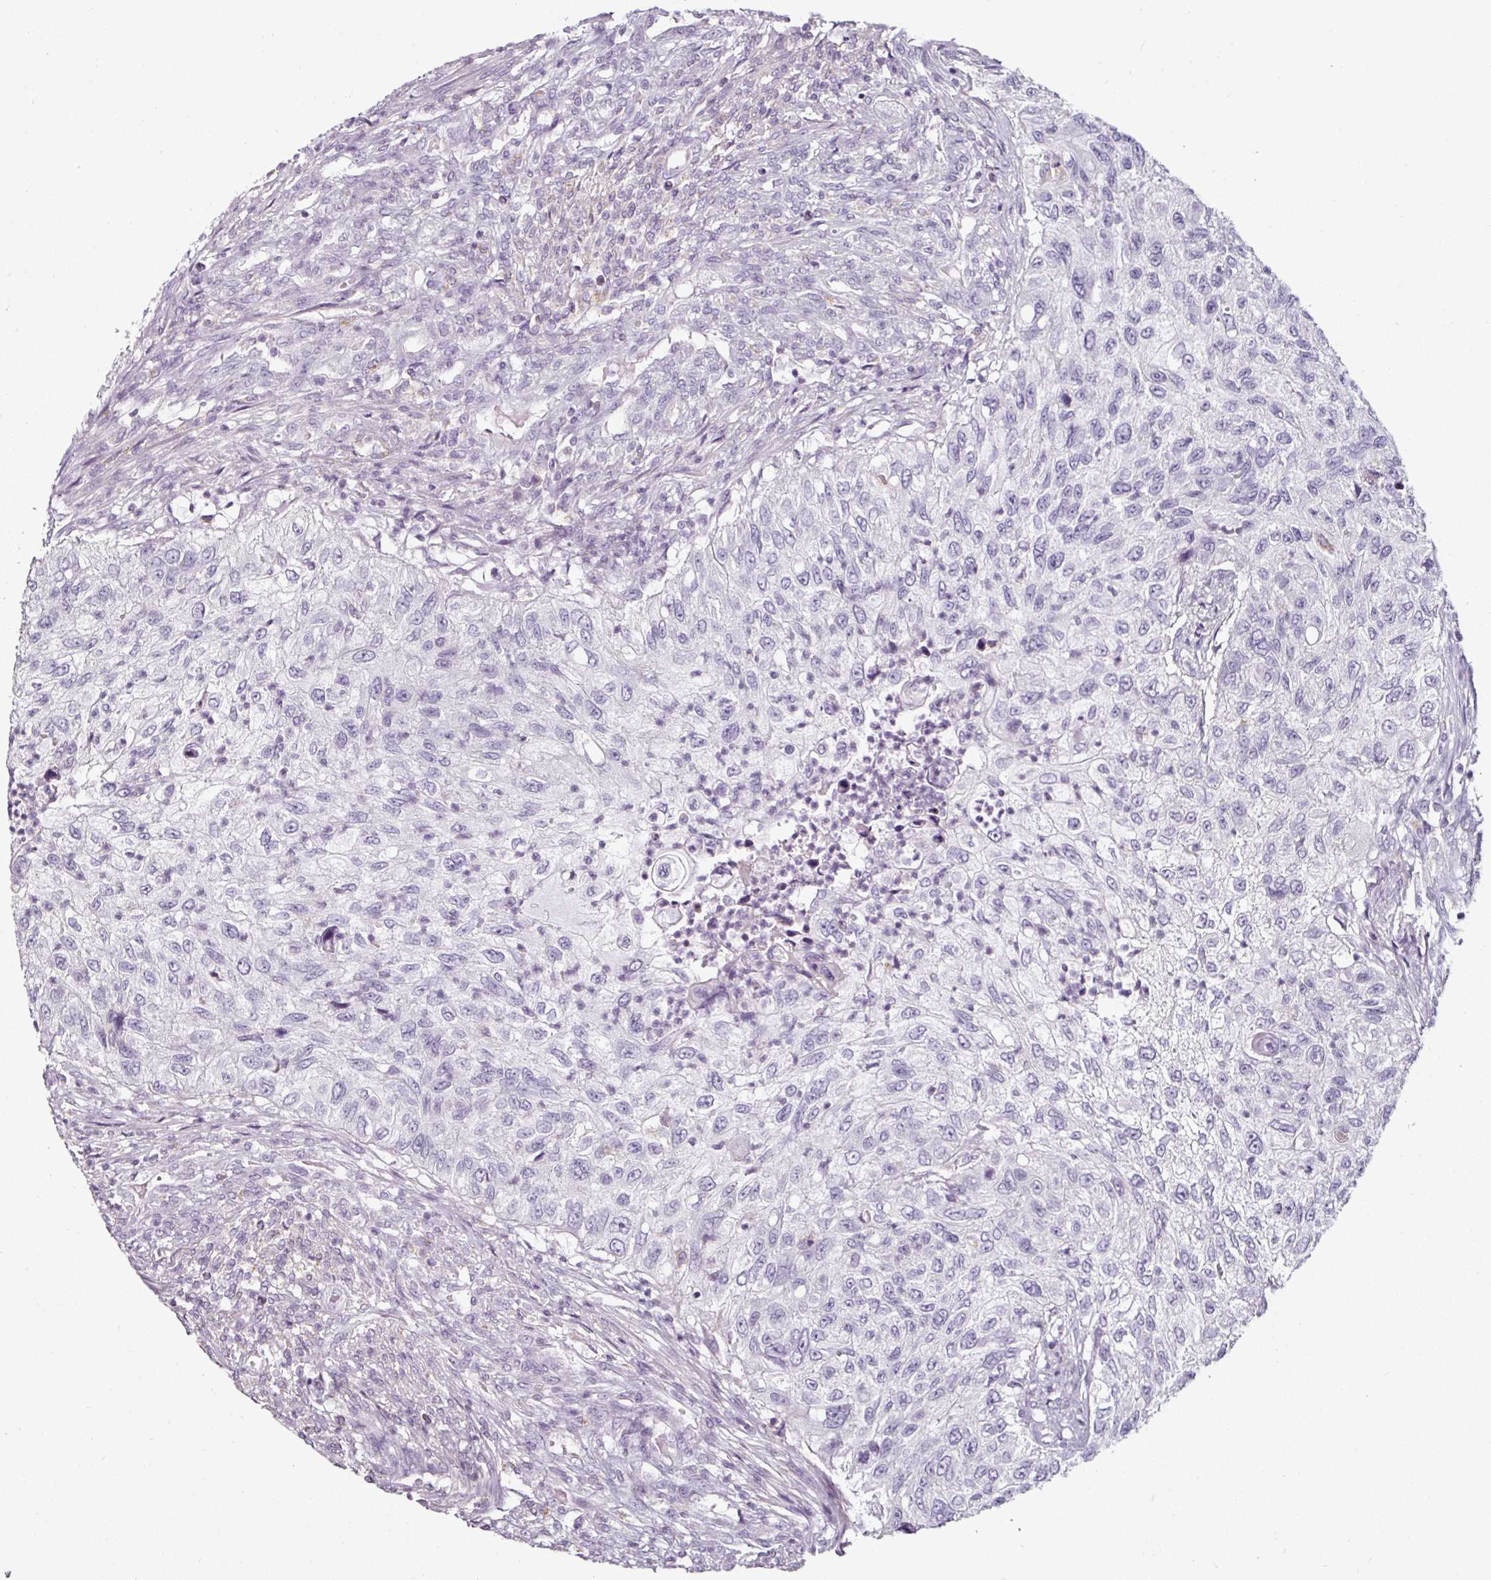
{"staining": {"intensity": "negative", "quantity": "none", "location": "none"}, "tissue": "urothelial cancer", "cell_type": "Tumor cells", "image_type": "cancer", "snomed": [{"axis": "morphology", "description": "Urothelial carcinoma, High grade"}, {"axis": "topography", "description": "Urinary bladder"}], "caption": "High power microscopy histopathology image of an immunohistochemistry photomicrograph of urothelial cancer, revealing no significant expression in tumor cells.", "gene": "CAP2", "patient": {"sex": "female", "age": 60}}